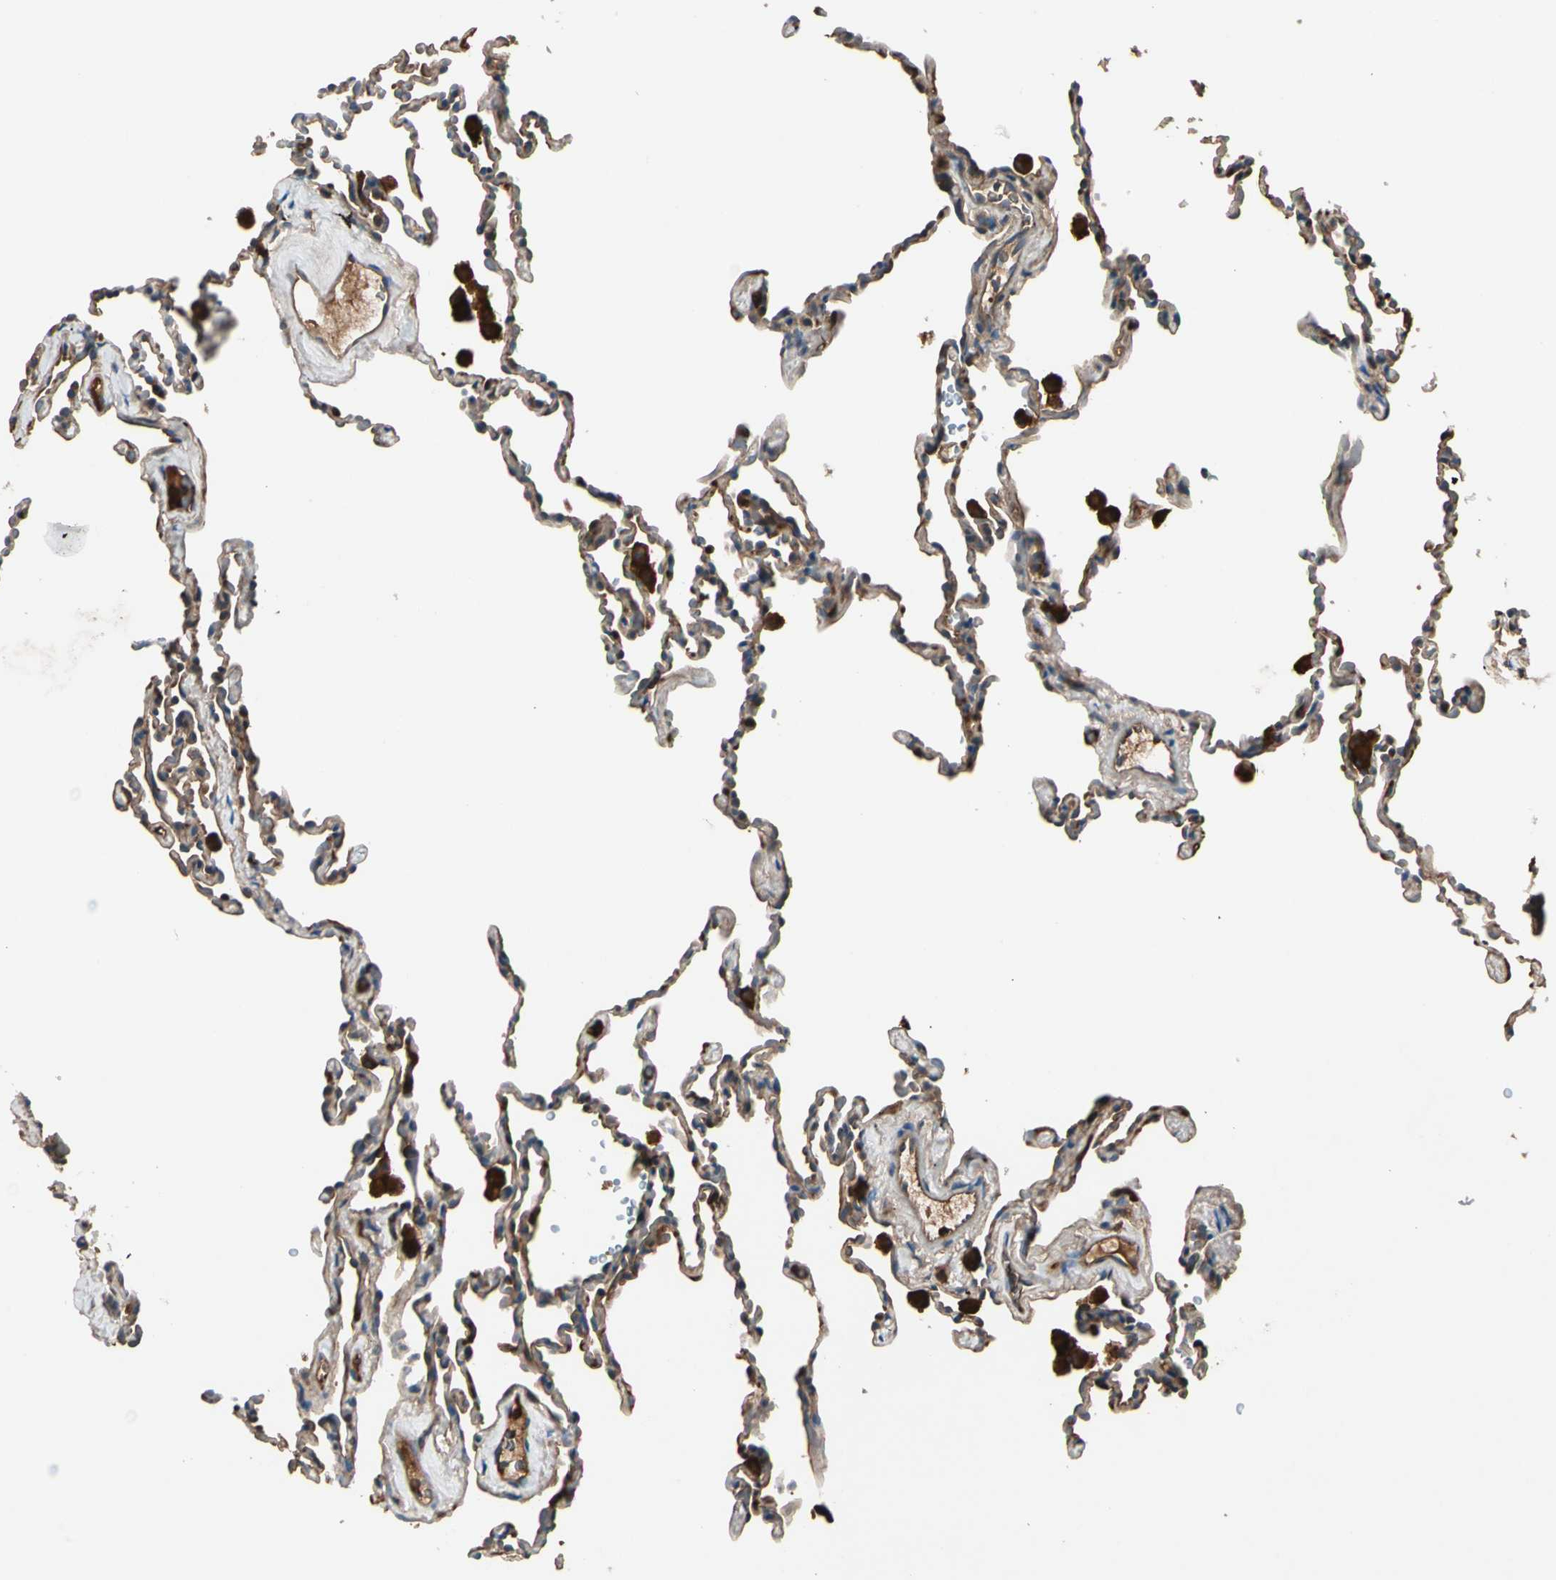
{"staining": {"intensity": "strong", "quantity": "25%-75%", "location": "cytoplasmic/membranous"}, "tissue": "lung", "cell_type": "Alveolar cells", "image_type": "normal", "snomed": [{"axis": "morphology", "description": "Normal tissue, NOS"}, {"axis": "morphology", "description": "Soft tissue tumor metastatic"}, {"axis": "topography", "description": "Lung"}], "caption": "Protein staining displays strong cytoplasmic/membranous staining in about 25%-75% of alveolar cells in normal lung.", "gene": "STX11", "patient": {"sex": "male", "age": 59}}